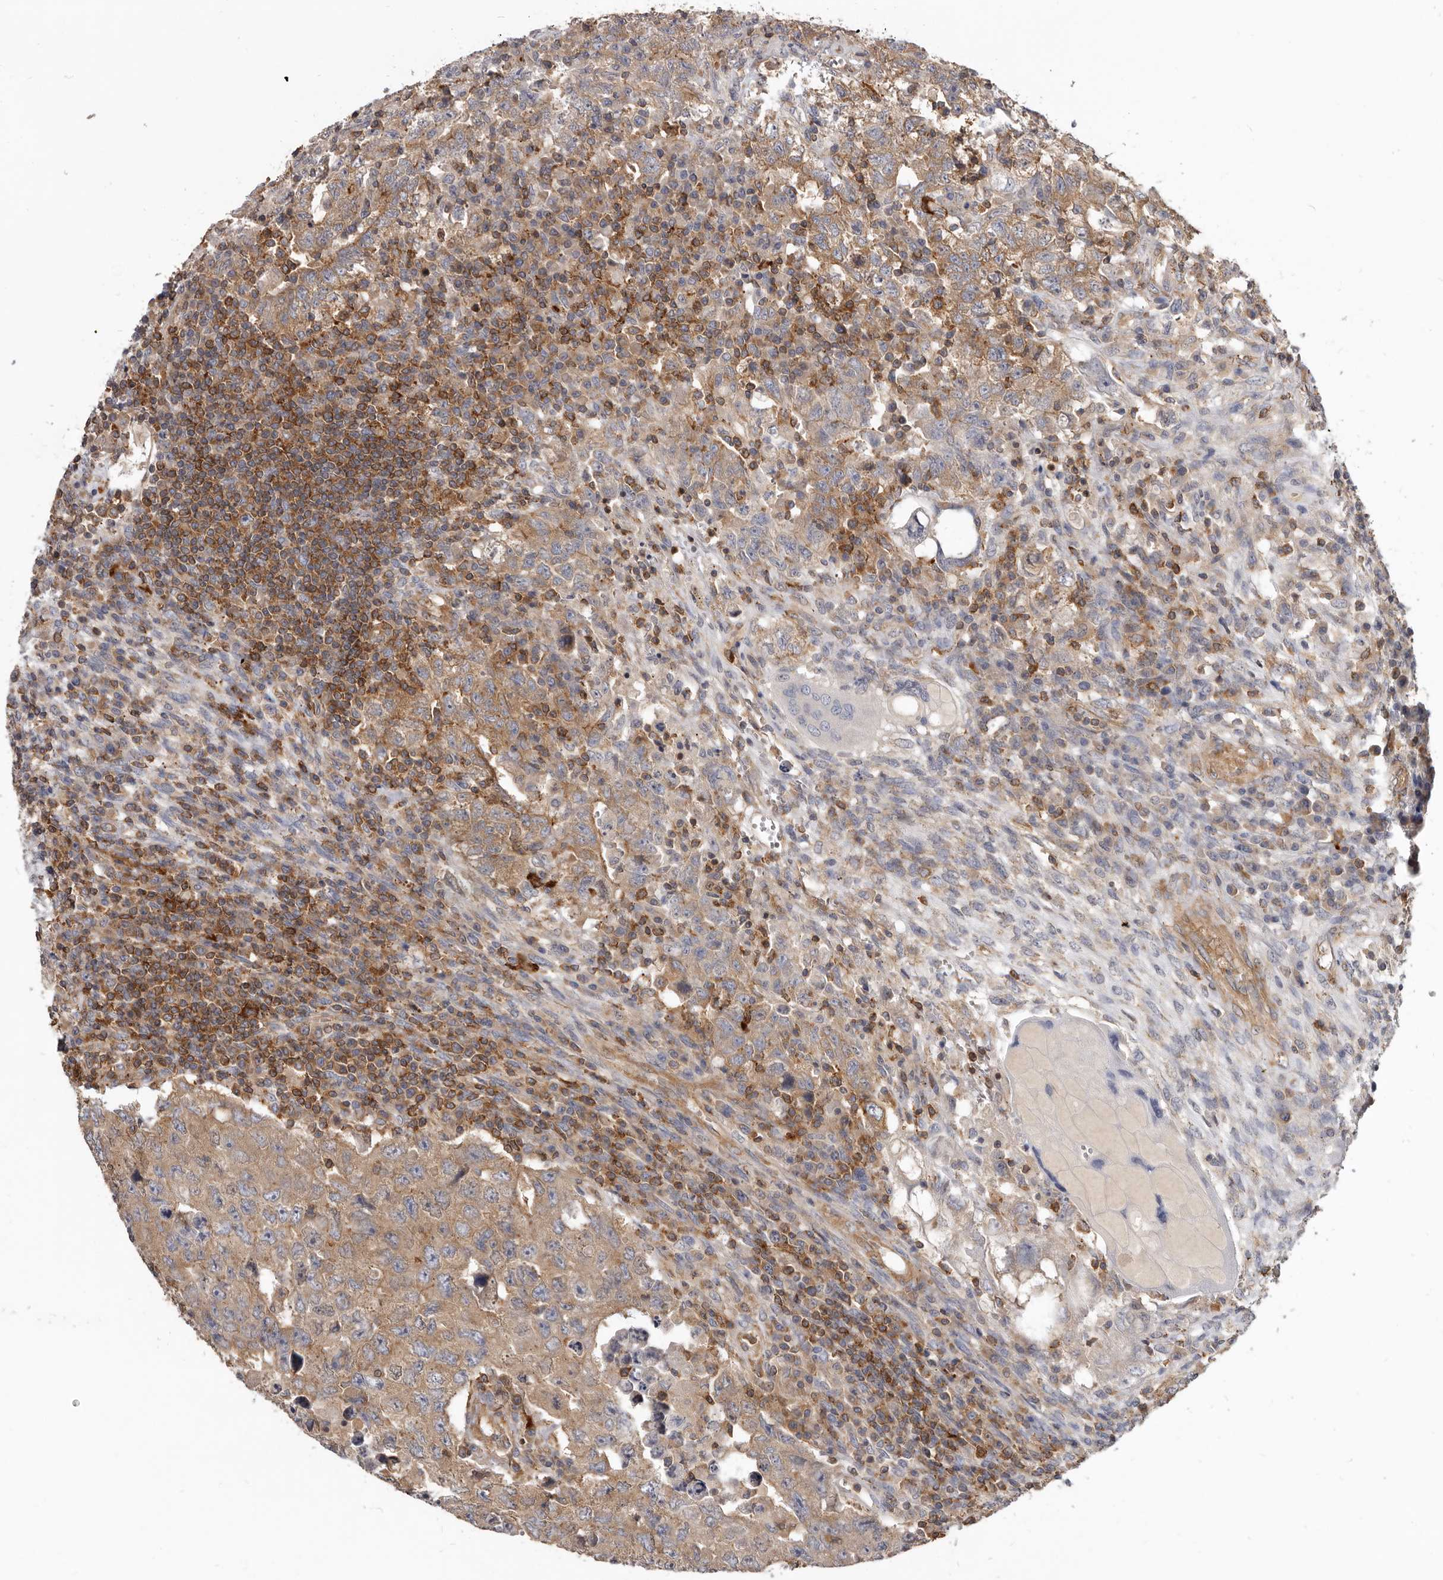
{"staining": {"intensity": "moderate", "quantity": ">75%", "location": "cytoplasmic/membranous"}, "tissue": "testis cancer", "cell_type": "Tumor cells", "image_type": "cancer", "snomed": [{"axis": "morphology", "description": "Carcinoma, Embryonal, NOS"}, {"axis": "topography", "description": "Testis"}], "caption": "The photomicrograph exhibits staining of testis cancer, revealing moderate cytoplasmic/membranous protein staining (brown color) within tumor cells. The staining was performed using DAB to visualize the protein expression in brown, while the nuclei were stained in blue with hematoxylin (Magnification: 20x).", "gene": "CBL", "patient": {"sex": "male", "age": 26}}